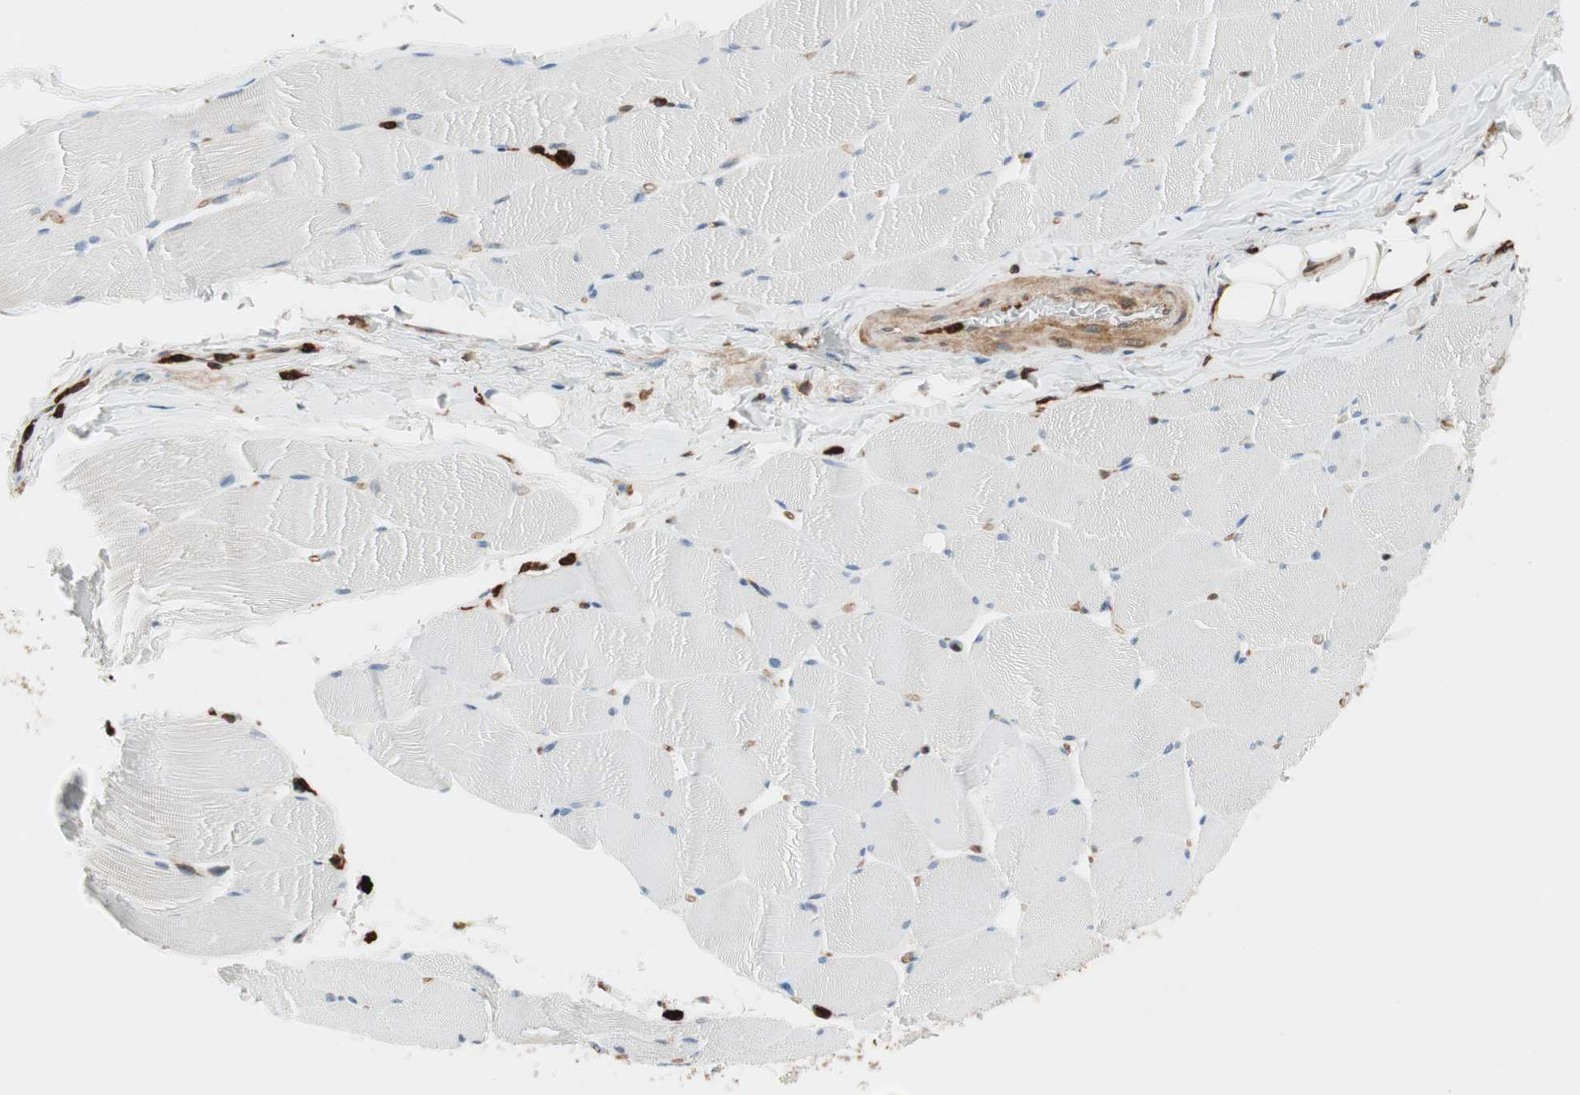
{"staining": {"intensity": "negative", "quantity": "none", "location": "none"}, "tissue": "skeletal muscle", "cell_type": "Myocytes", "image_type": "normal", "snomed": [{"axis": "morphology", "description": "Normal tissue, NOS"}, {"axis": "topography", "description": "Skeletal muscle"}], "caption": "Skeletal muscle was stained to show a protein in brown. There is no significant positivity in myocytes. (DAB (3,3'-diaminobenzidine) immunohistochemistry, high magnification).", "gene": "VASP", "patient": {"sex": "male", "age": 62}}